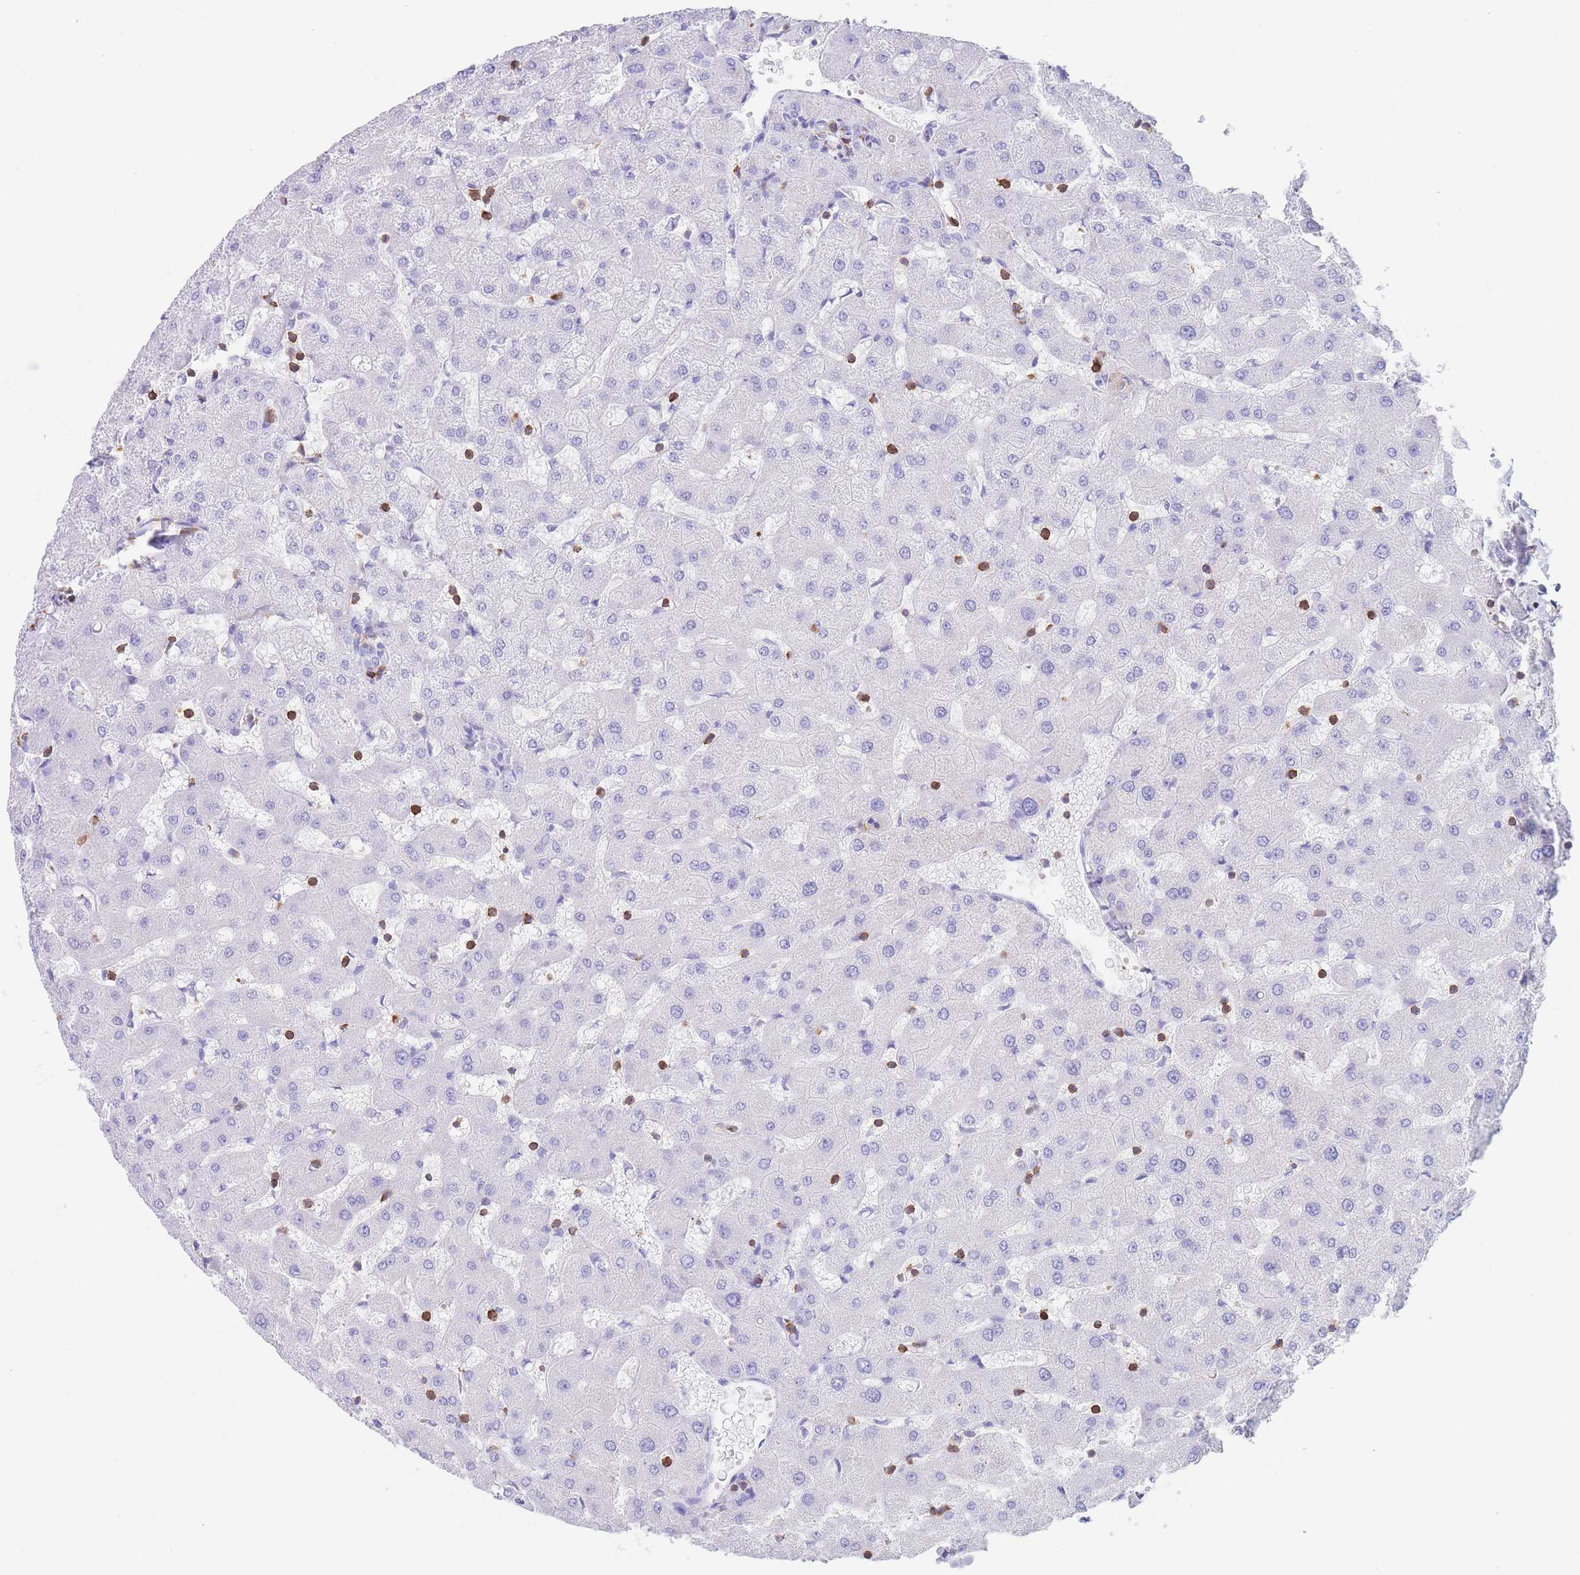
{"staining": {"intensity": "negative", "quantity": "none", "location": "none"}, "tissue": "liver", "cell_type": "Cholangiocytes", "image_type": "normal", "snomed": [{"axis": "morphology", "description": "Normal tissue, NOS"}, {"axis": "topography", "description": "Liver"}], "caption": "DAB (3,3'-diaminobenzidine) immunohistochemical staining of benign human liver demonstrates no significant positivity in cholangiocytes. Brightfield microscopy of immunohistochemistry (IHC) stained with DAB (3,3'-diaminobenzidine) (brown) and hematoxylin (blue), captured at high magnification.", "gene": "CORO1A", "patient": {"sex": "female", "age": 63}}